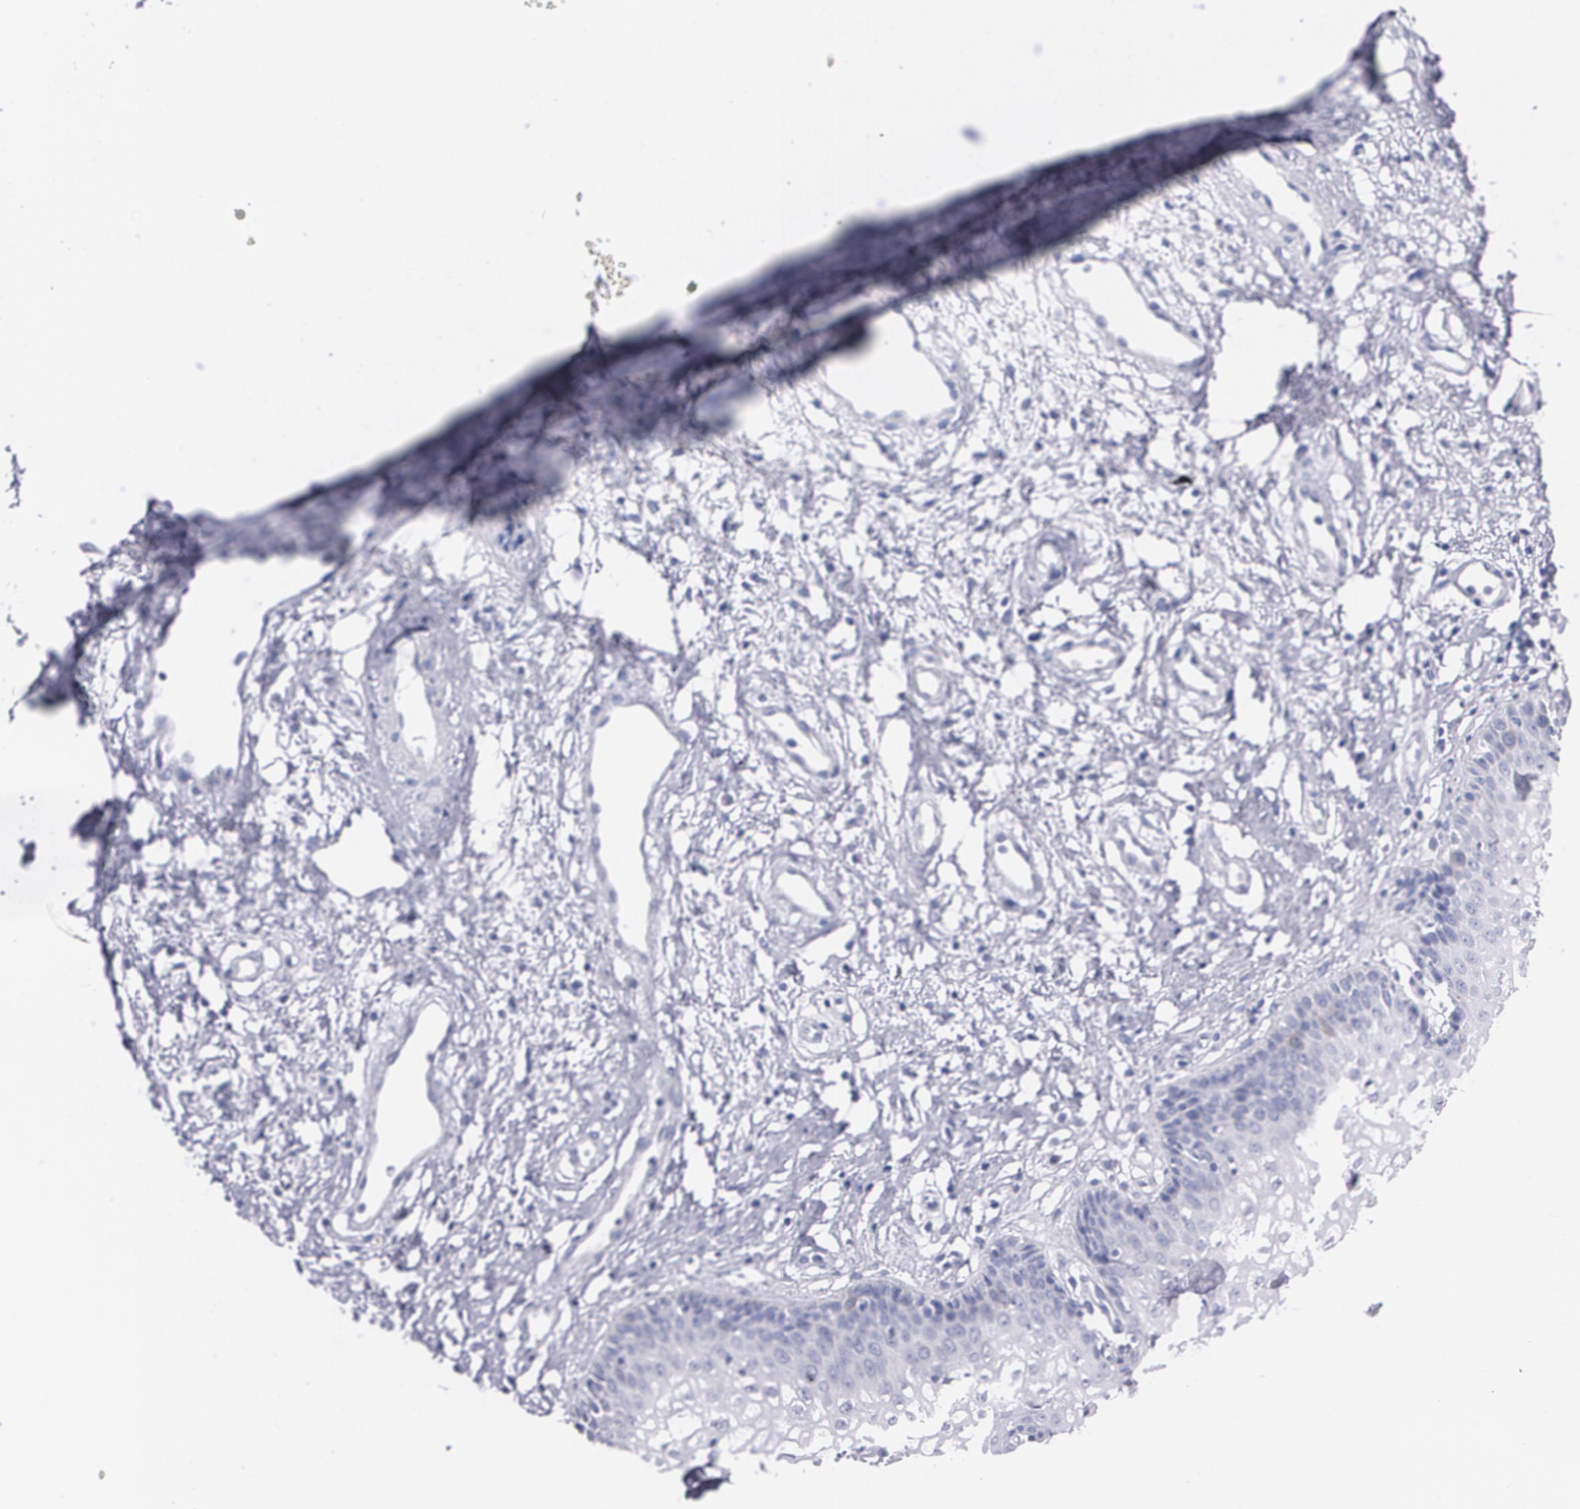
{"staining": {"intensity": "moderate", "quantity": "<25%", "location": "cytoplasmic/membranous"}, "tissue": "vagina", "cell_type": "Squamous epithelial cells", "image_type": "normal", "snomed": [{"axis": "morphology", "description": "Normal tissue, NOS"}, {"axis": "topography", "description": "Vagina"}], "caption": "Protein analysis of unremarkable vagina reveals moderate cytoplasmic/membranous staining in approximately <25% of squamous epithelial cells. The staining was performed using DAB (3,3'-diaminobenzidine), with brown indicating positive protein expression. Nuclei are stained blue with hematoxylin.", "gene": "HMMR", "patient": {"sex": "female", "age": 34}}